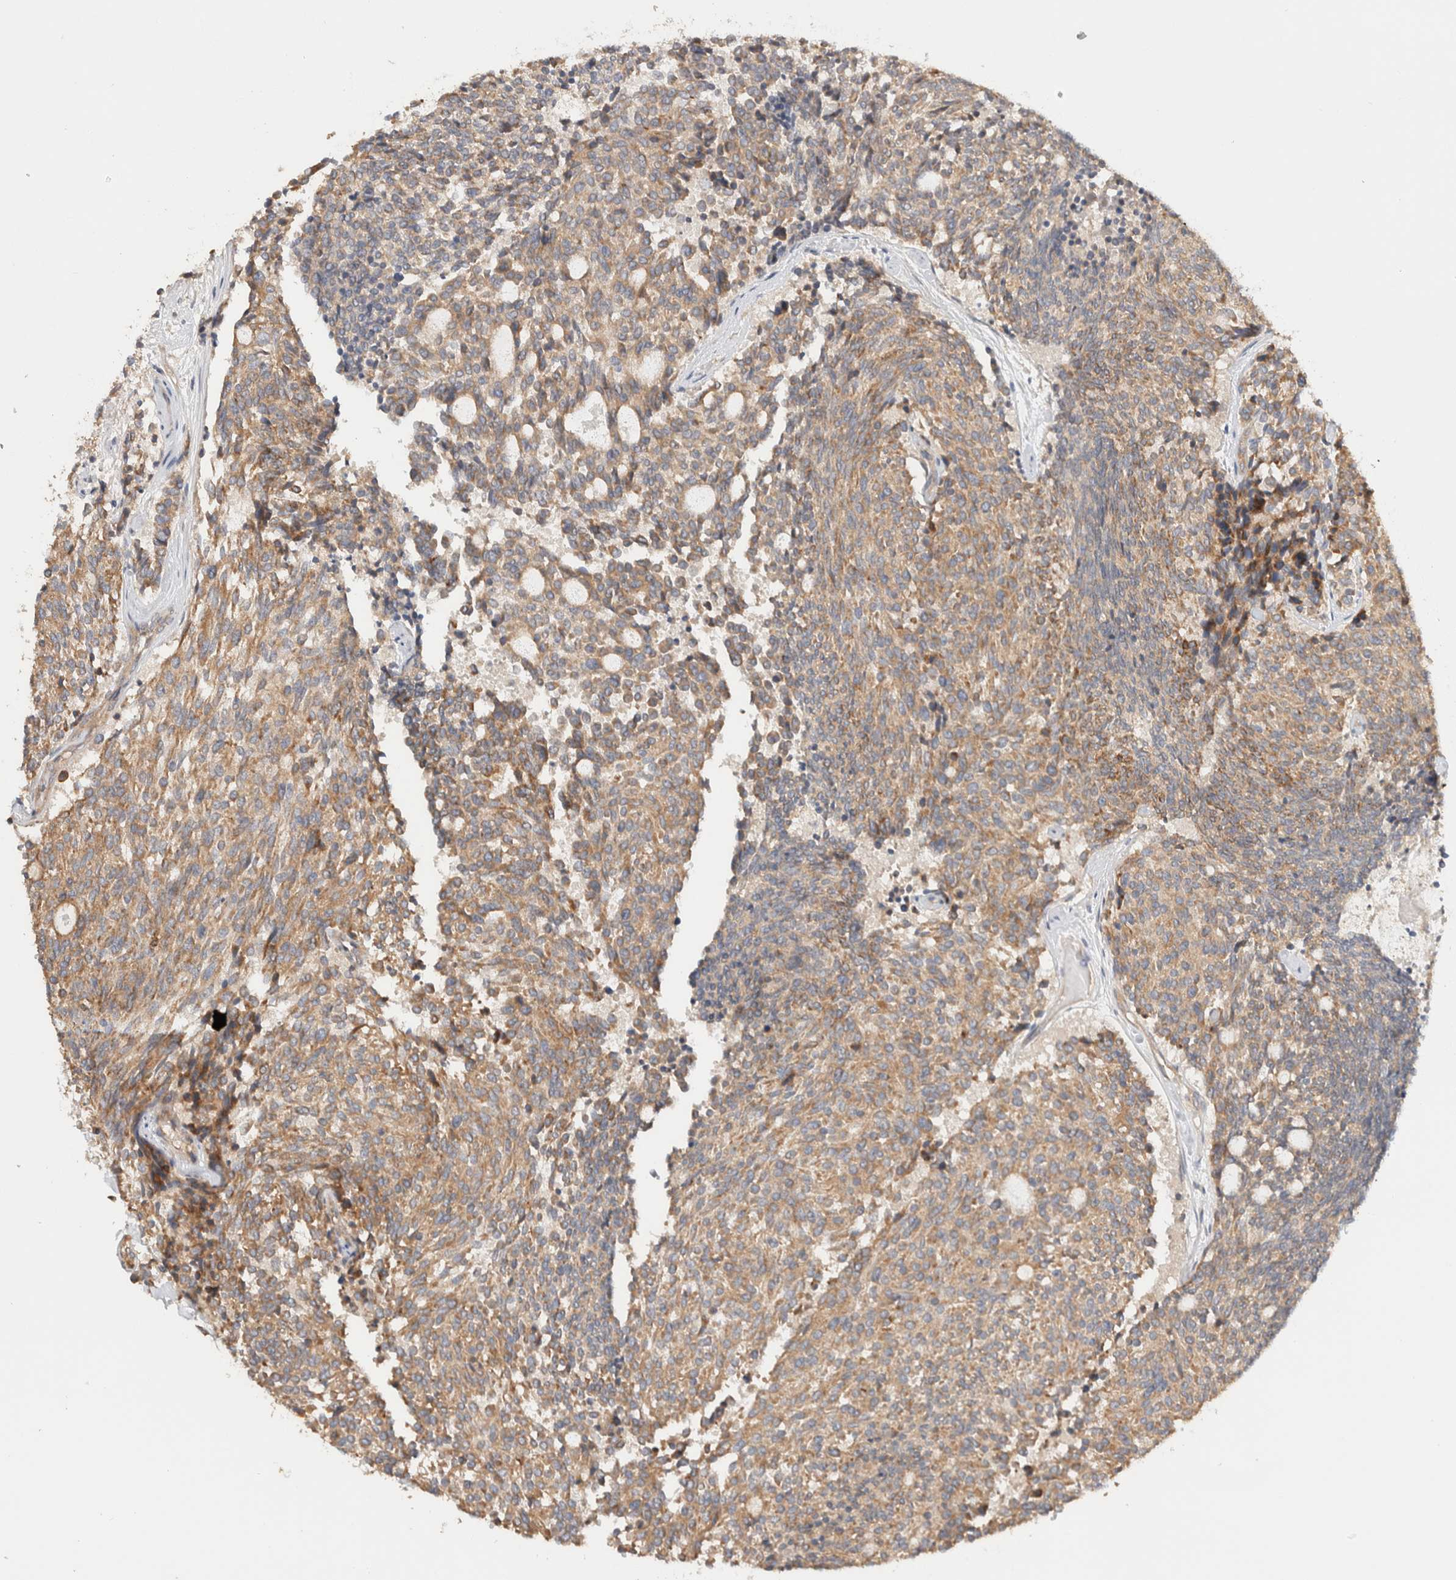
{"staining": {"intensity": "moderate", "quantity": ">75%", "location": "cytoplasmic/membranous"}, "tissue": "carcinoid", "cell_type": "Tumor cells", "image_type": "cancer", "snomed": [{"axis": "morphology", "description": "Carcinoid, malignant, NOS"}, {"axis": "topography", "description": "Pancreas"}], "caption": "Malignant carcinoid stained with immunohistochemistry (IHC) exhibits moderate cytoplasmic/membranous positivity in about >75% of tumor cells.", "gene": "B3GNTL1", "patient": {"sex": "female", "age": 54}}